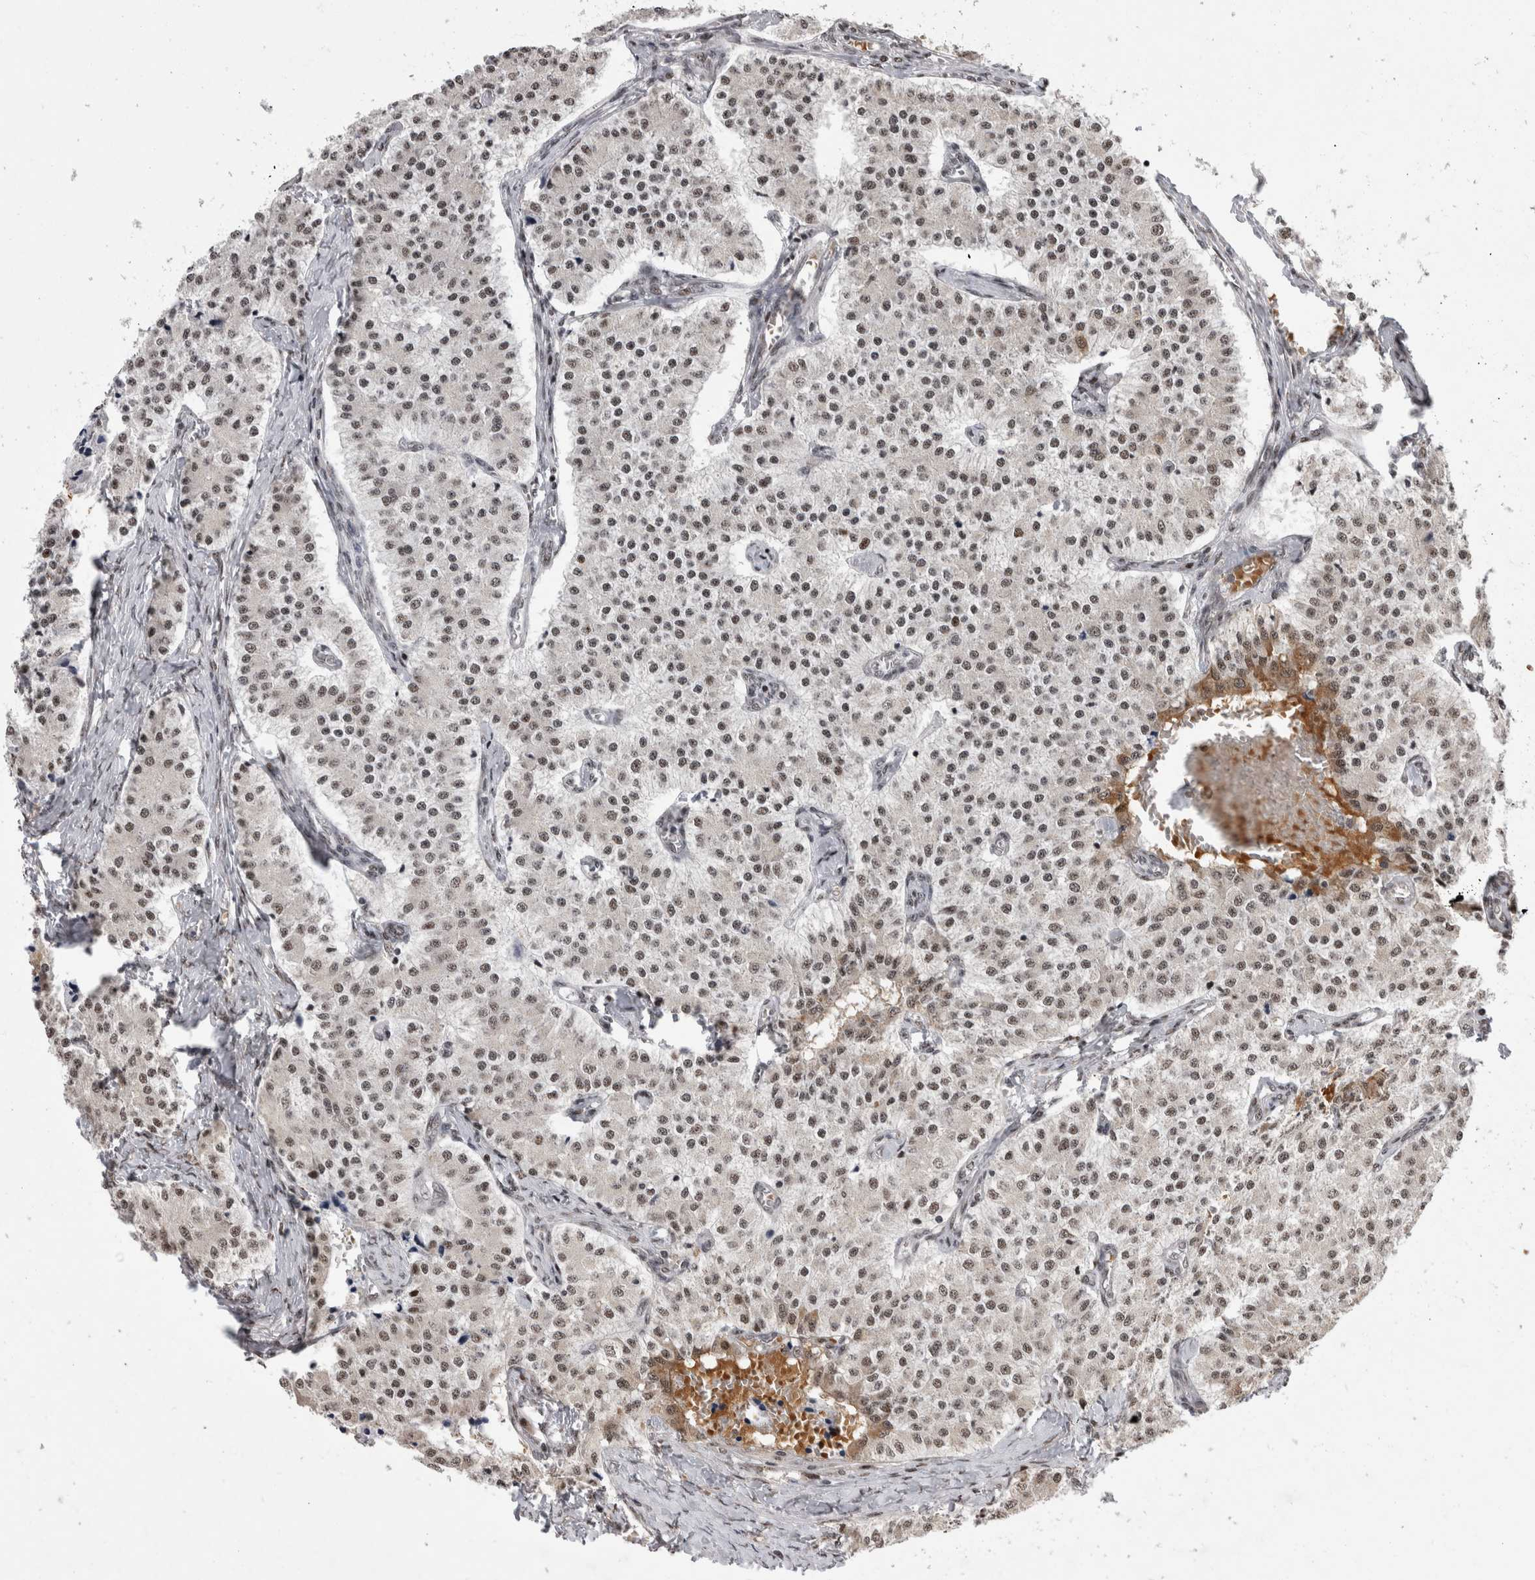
{"staining": {"intensity": "moderate", "quantity": ">75%", "location": "nuclear"}, "tissue": "carcinoid", "cell_type": "Tumor cells", "image_type": "cancer", "snomed": [{"axis": "morphology", "description": "Carcinoid, malignant, NOS"}, {"axis": "topography", "description": "Colon"}], "caption": "Protein staining demonstrates moderate nuclear expression in about >75% of tumor cells in carcinoid (malignant).", "gene": "IFI44", "patient": {"sex": "female", "age": 52}}